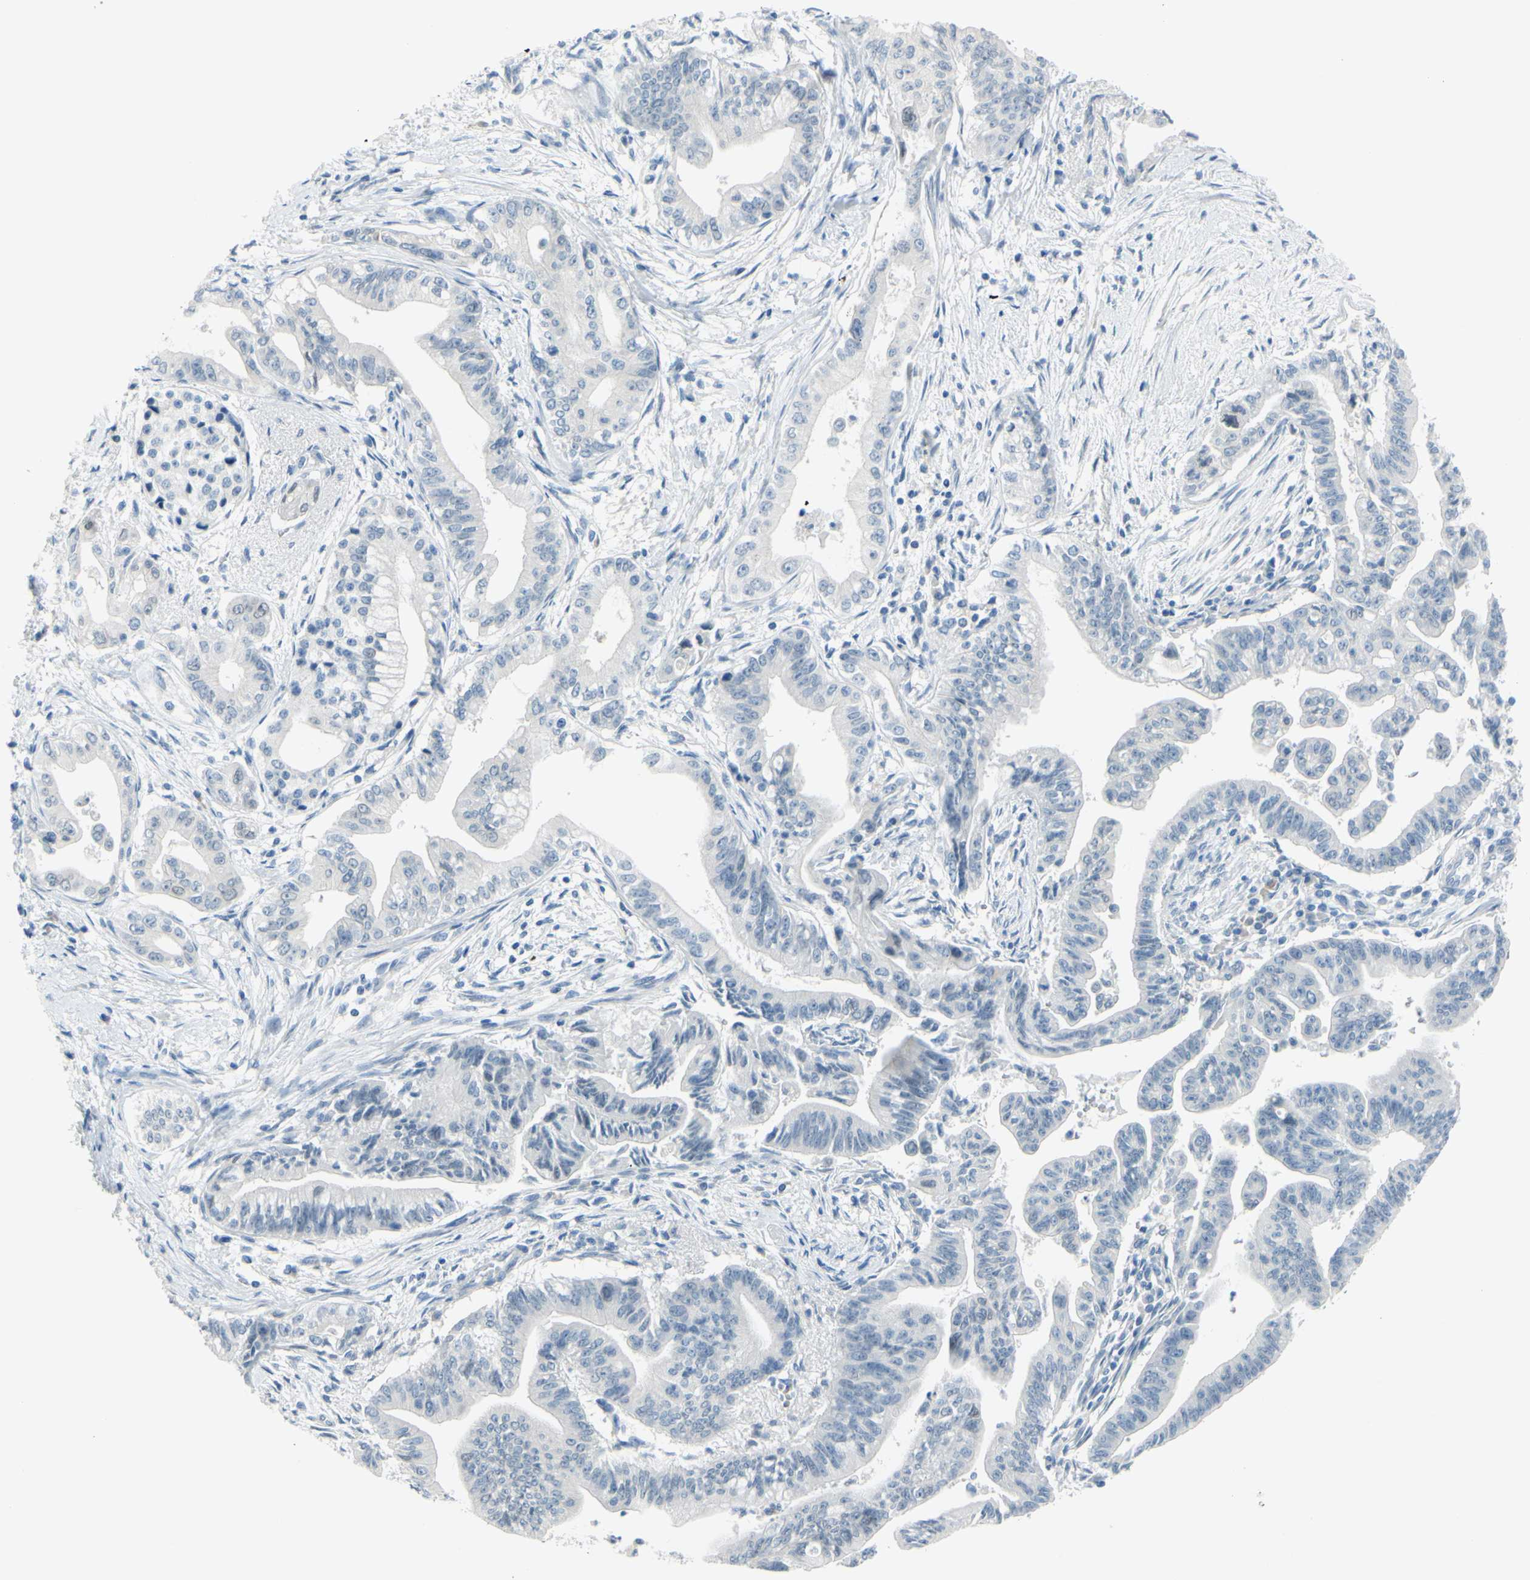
{"staining": {"intensity": "negative", "quantity": "none", "location": "none"}, "tissue": "pancreatic cancer", "cell_type": "Tumor cells", "image_type": "cancer", "snomed": [{"axis": "morphology", "description": "Adenocarcinoma, NOS"}, {"axis": "topography", "description": "Pancreas"}], "caption": "This photomicrograph is of pancreatic adenocarcinoma stained with immunohistochemistry to label a protein in brown with the nuclei are counter-stained blue. There is no expression in tumor cells.", "gene": "DCT", "patient": {"sex": "male", "age": 70}}